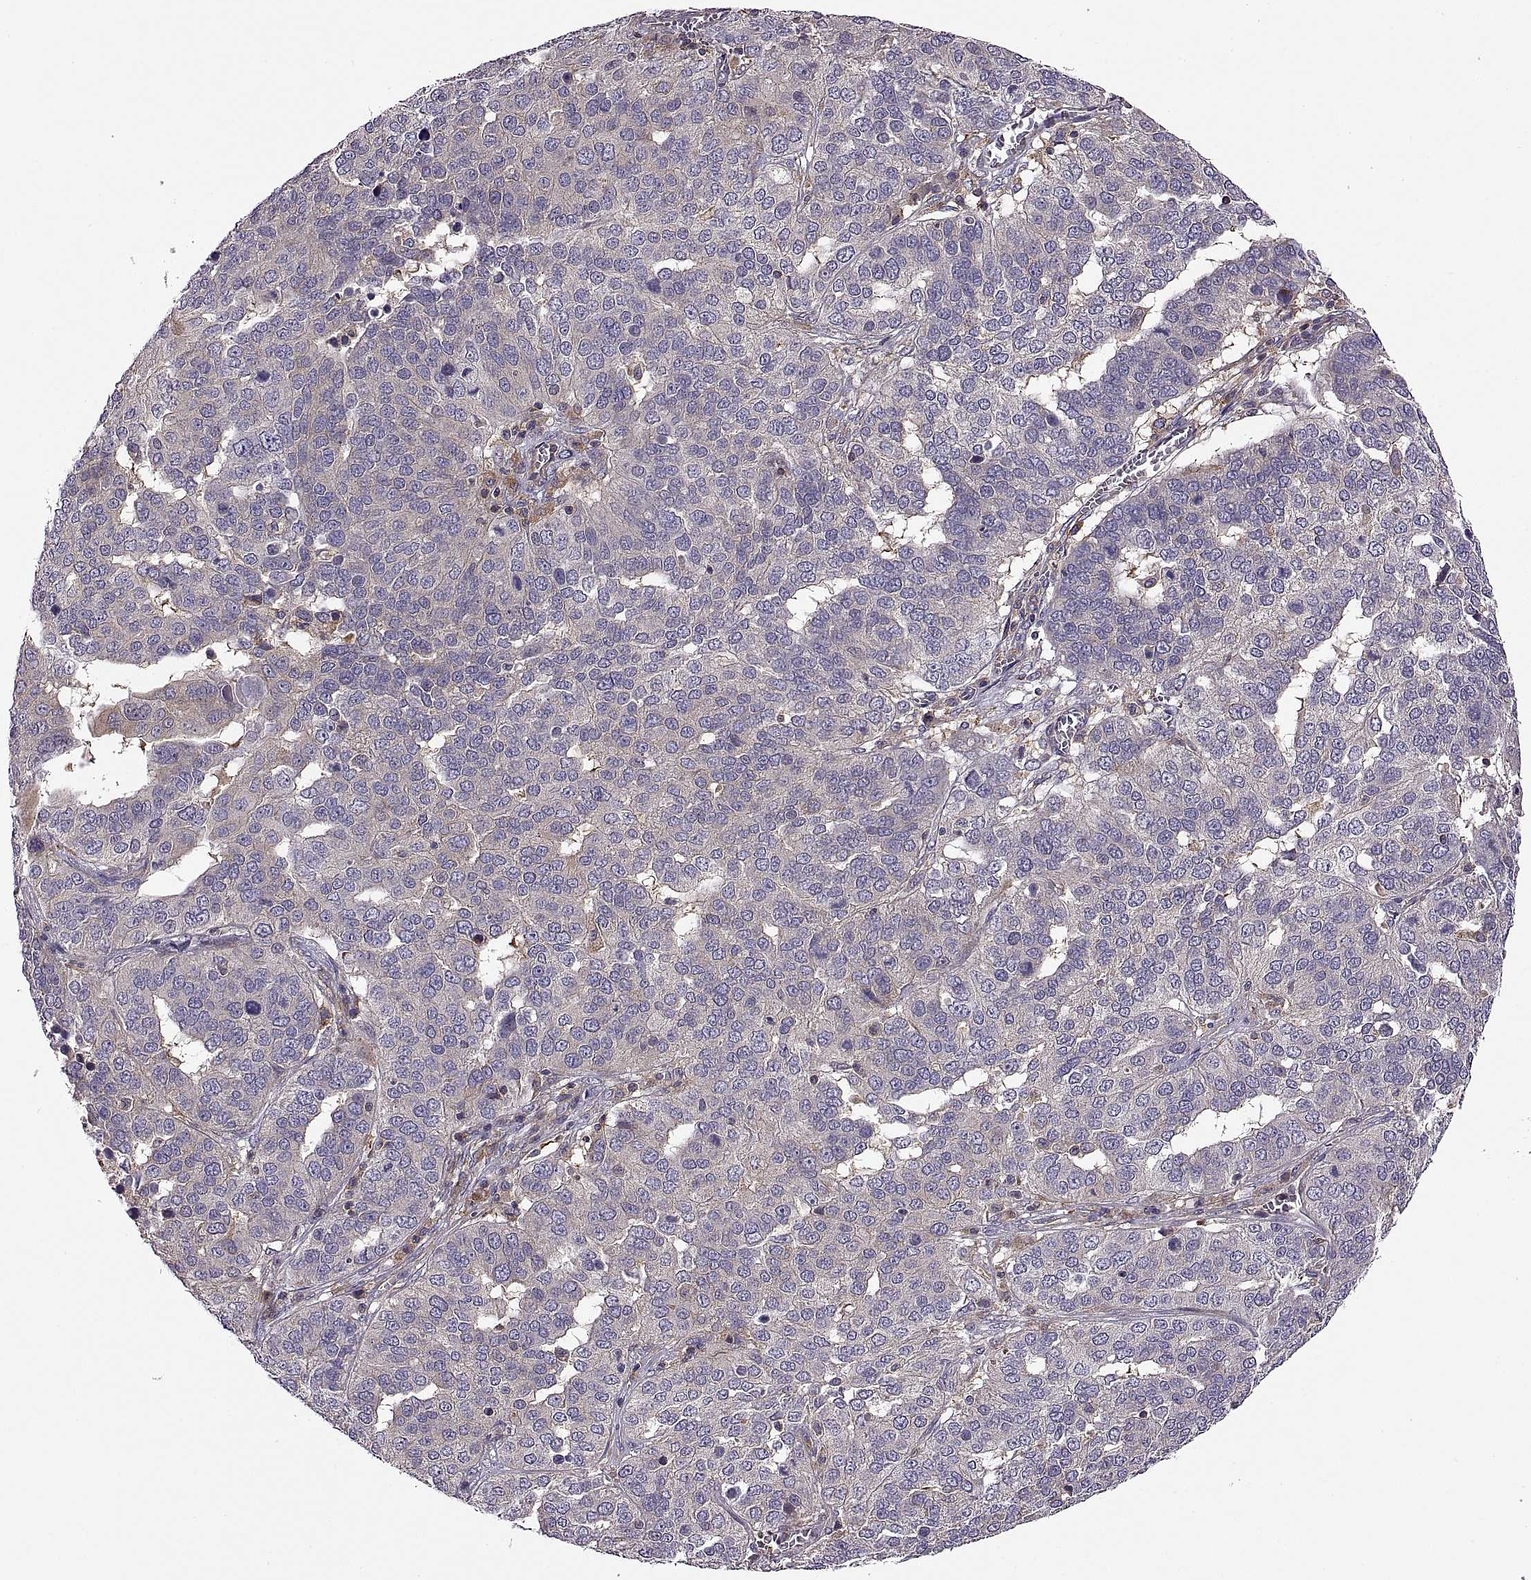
{"staining": {"intensity": "negative", "quantity": "none", "location": "none"}, "tissue": "ovarian cancer", "cell_type": "Tumor cells", "image_type": "cancer", "snomed": [{"axis": "morphology", "description": "Carcinoma, endometroid"}, {"axis": "topography", "description": "Soft tissue"}, {"axis": "topography", "description": "Ovary"}], "caption": "Immunohistochemistry image of endometroid carcinoma (ovarian) stained for a protein (brown), which shows no staining in tumor cells. Nuclei are stained in blue.", "gene": "SPATA32", "patient": {"sex": "female", "age": 52}}